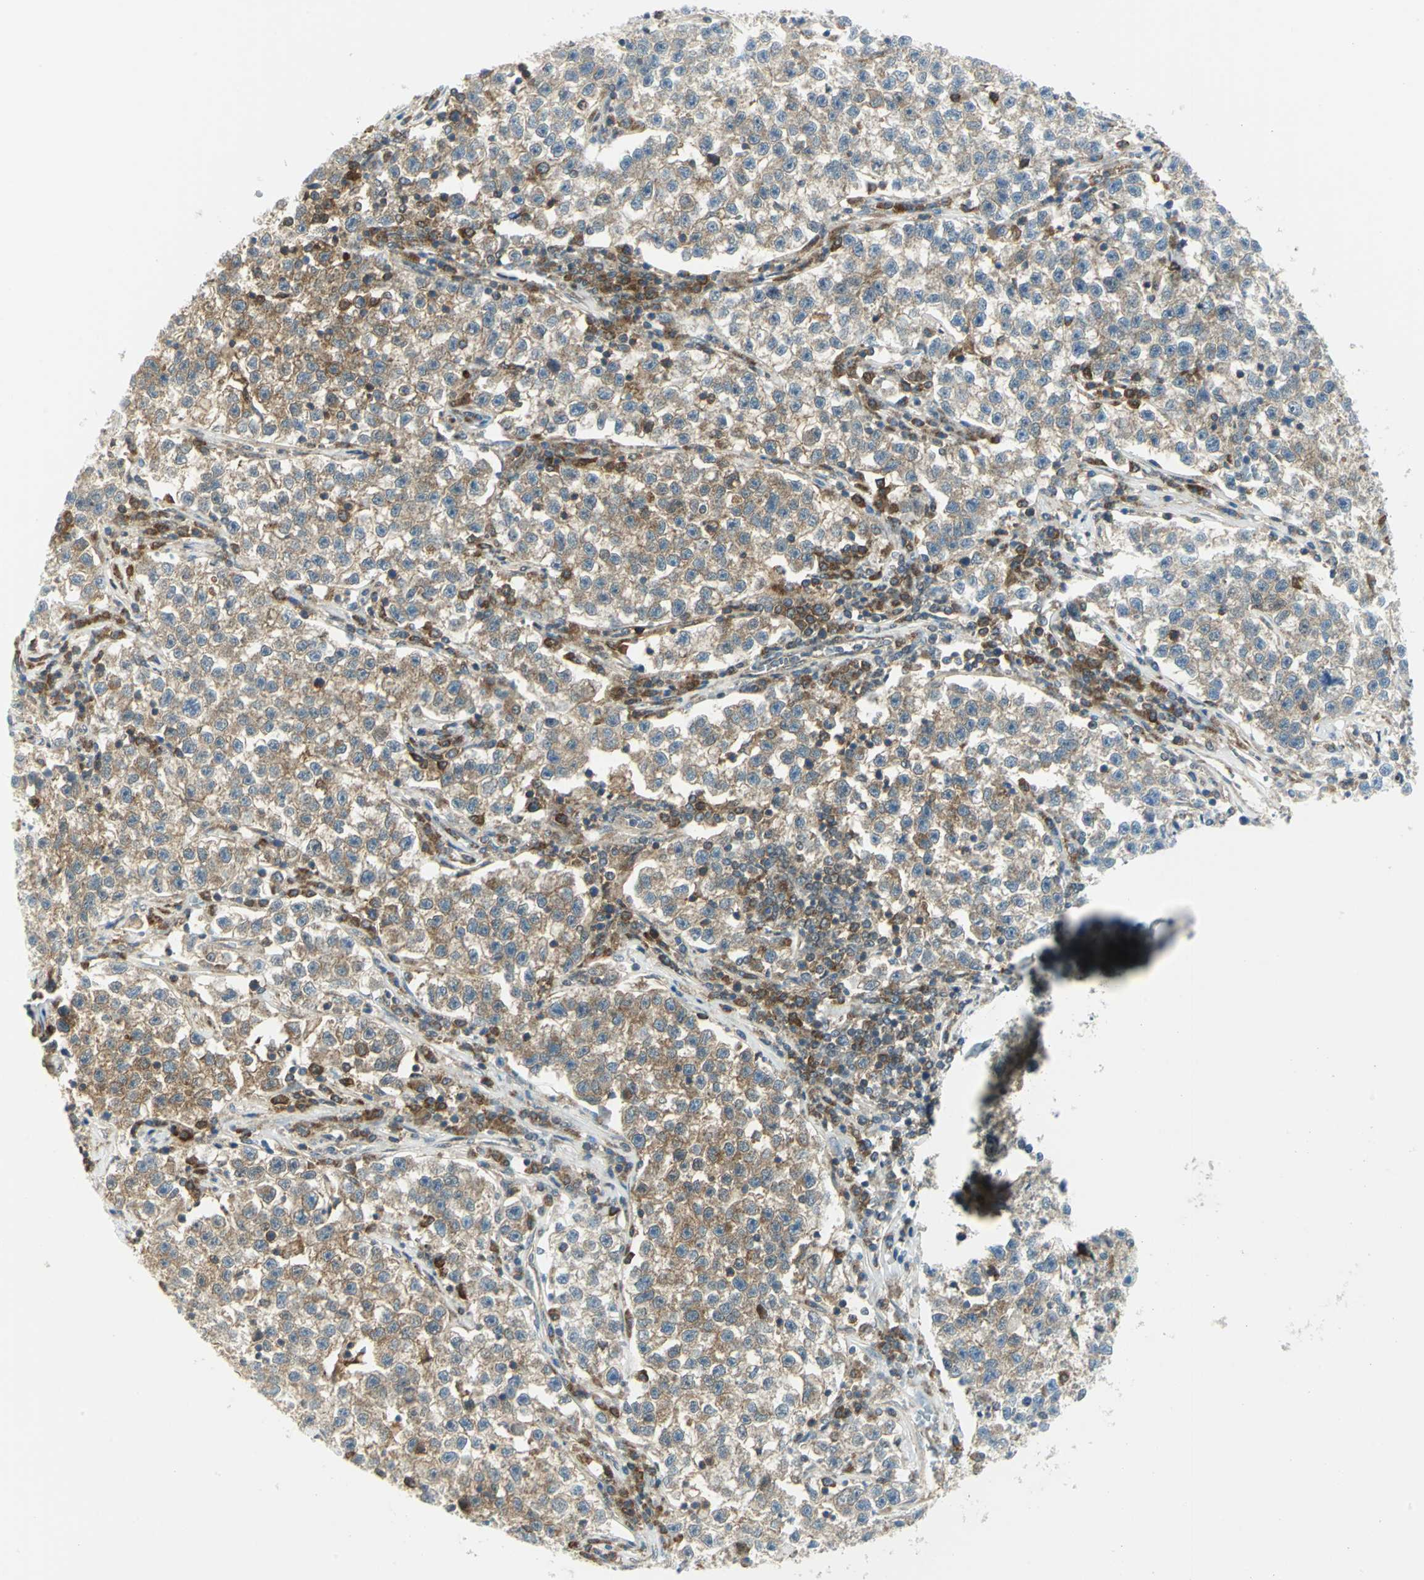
{"staining": {"intensity": "moderate", "quantity": "25%-75%", "location": "cytoplasmic/membranous"}, "tissue": "testis cancer", "cell_type": "Tumor cells", "image_type": "cancer", "snomed": [{"axis": "morphology", "description": "Seminoma, NOS"}, {"axis": "topography", "description": "Testis"}], "caption": "Testis seminoma stained with a brown dye shows moderate cytoplasmic/membranous positive positivity in approximately 25%-75% of tumor cells.", "gene": "ALDOA", "patient": {"sex": "male", "age": 22}}